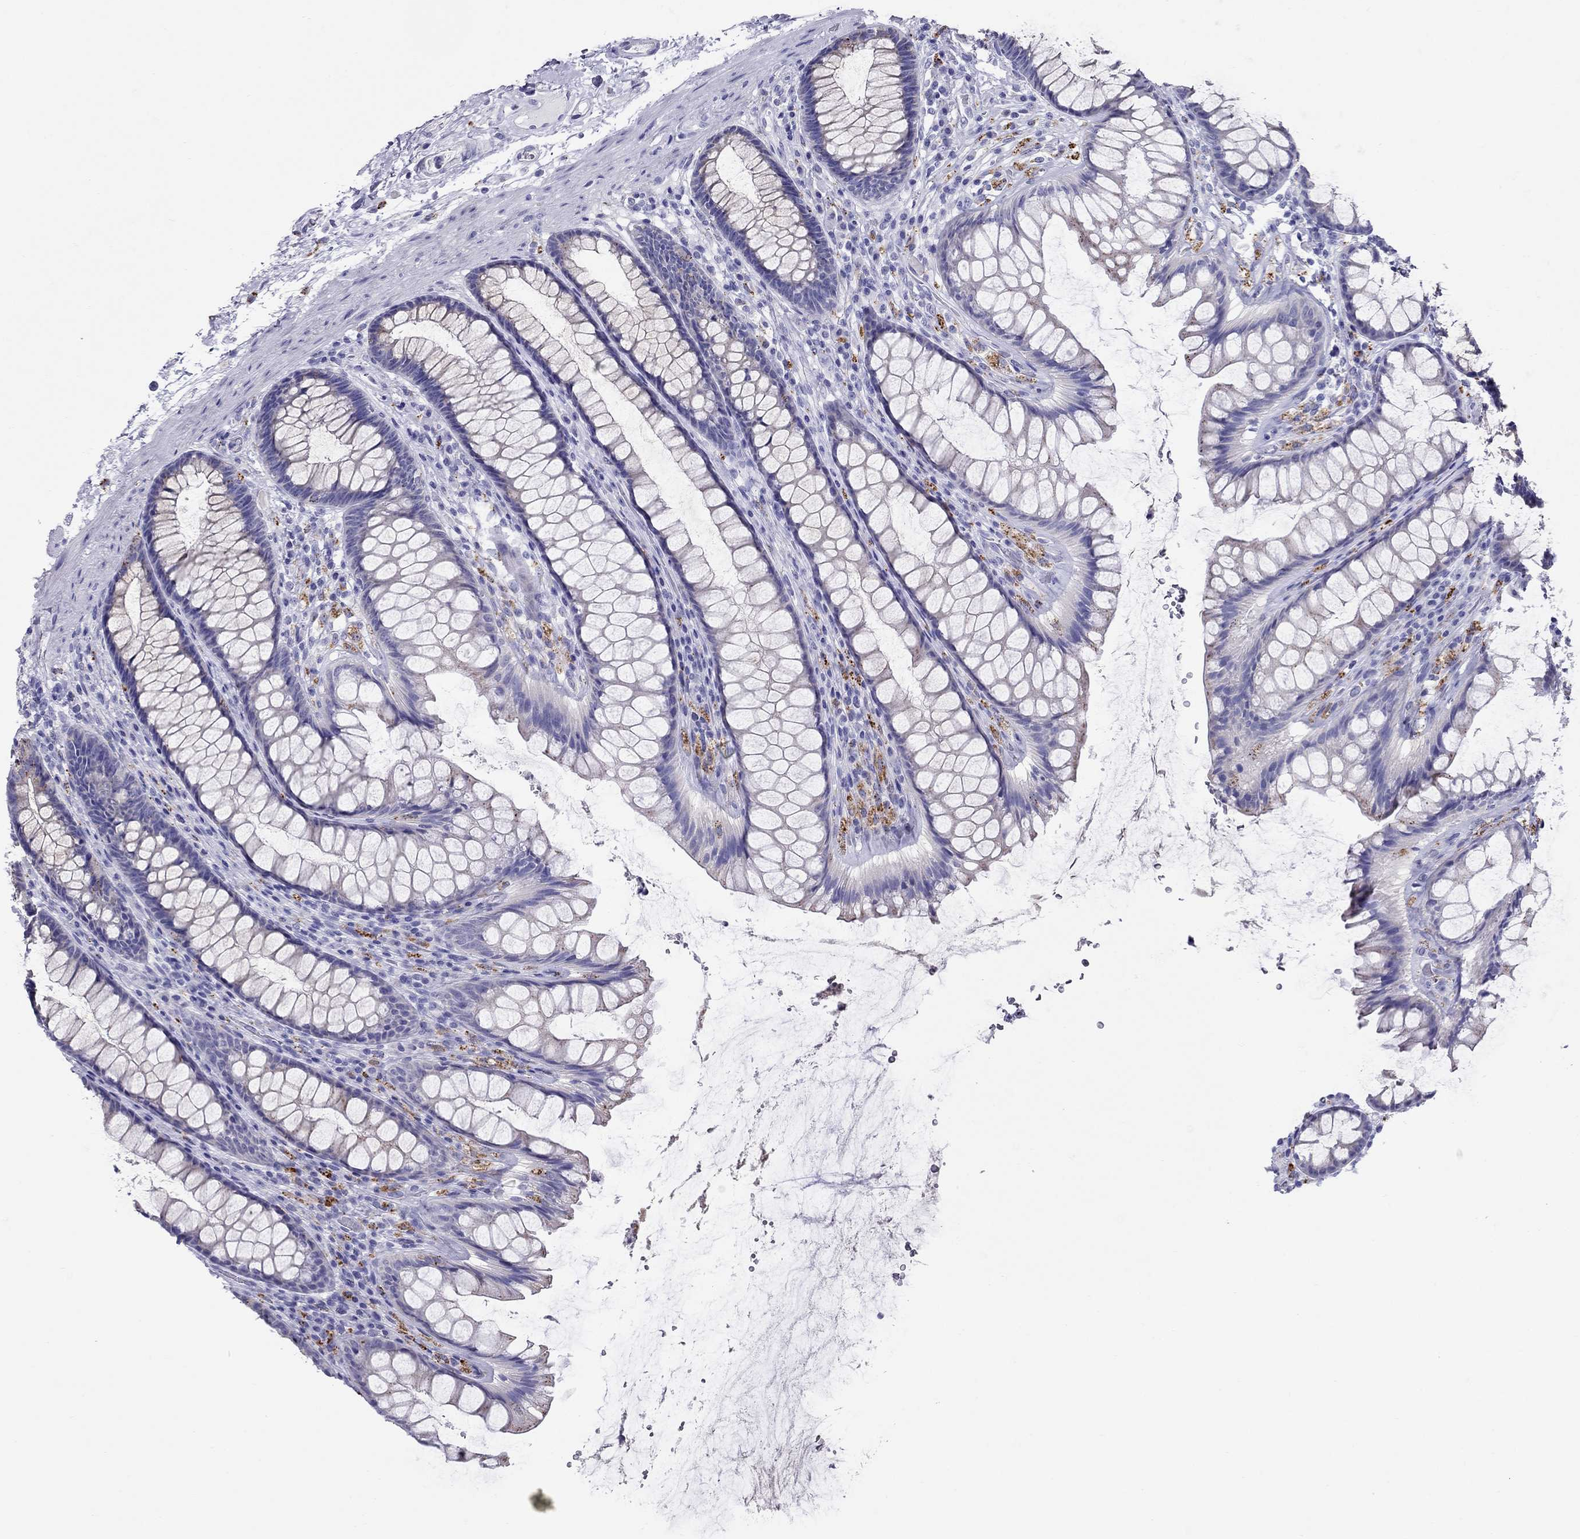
{"staining": {"intensity": "negative", "quantity": "none", "location": "none"}, "tissue": "rectum", "cell_type": "Glandular cells", "image_type": "normal", "snomed": [{"axis": "morphology", "description": "Normal tissue, NOS"}, {"axis": "topography", "description": "Rectum"}], "caption": "Photomicrograph shows no protein positivity in glandular cells of normal rectum.", "gene": "CLPSL2", "patient": {"sex": "male", "age": 72}}